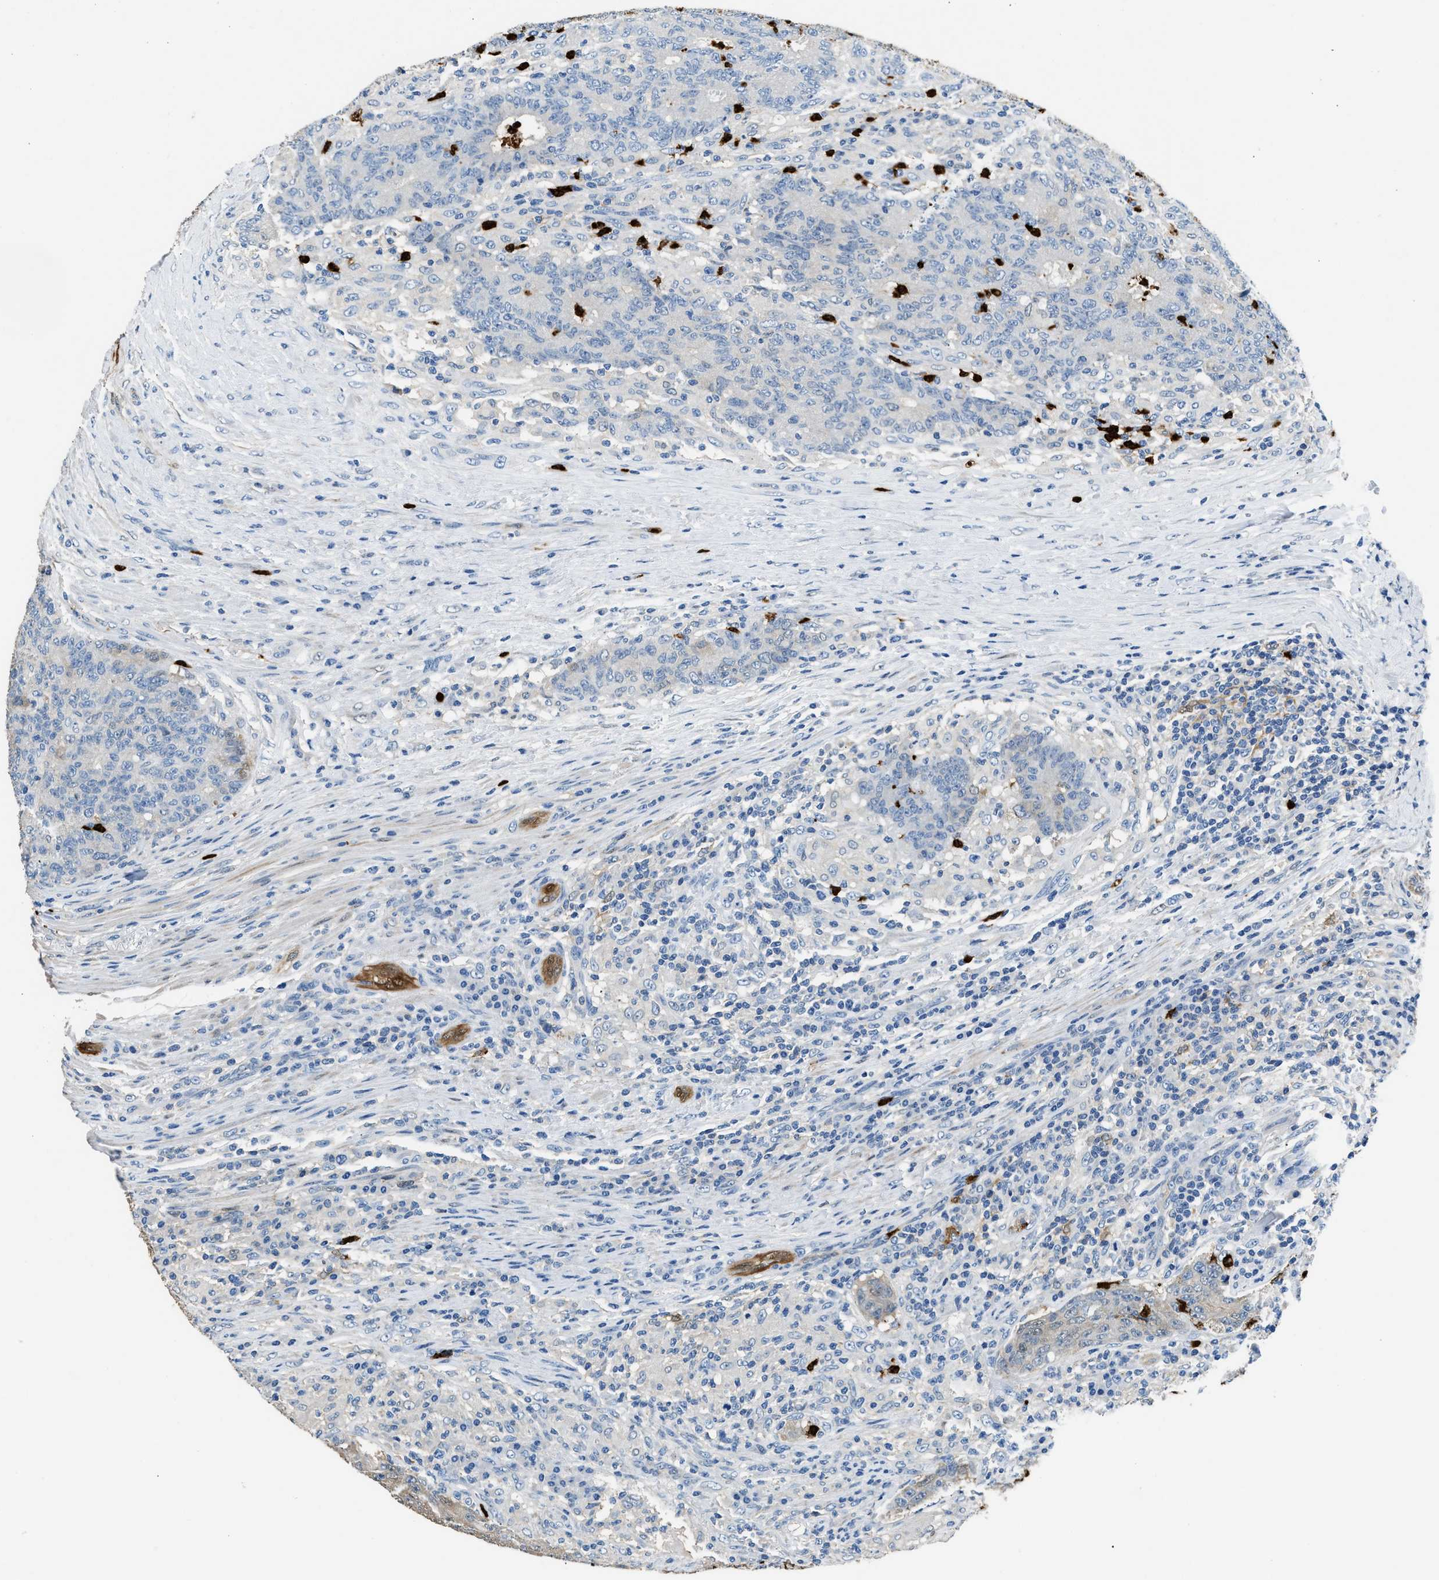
{"staining": {"intensity": "weak", "quantity": "25%-75%", "location": "cytoplasmic/membranous"}, "tissue": "colorectal cancer", "cell_type": "Tumor cells", "image_type": "cancer", "snomed": [{"axis": "morphology", "description": "Normal tissue, NOS"}, {"axis": "morphology", "description": "Adenocarcinoma, NOS"}, {"axis": "topography", "description": "Colon"}], "caption": "Brown immunohistochemical staining in human colorectal cancer demonstrates weak cytoplasmic/membranous expression in about 25%-75% of tumor cells.", "gene": "ANXA3", "patient": {"sex": "female", "age": 75}}